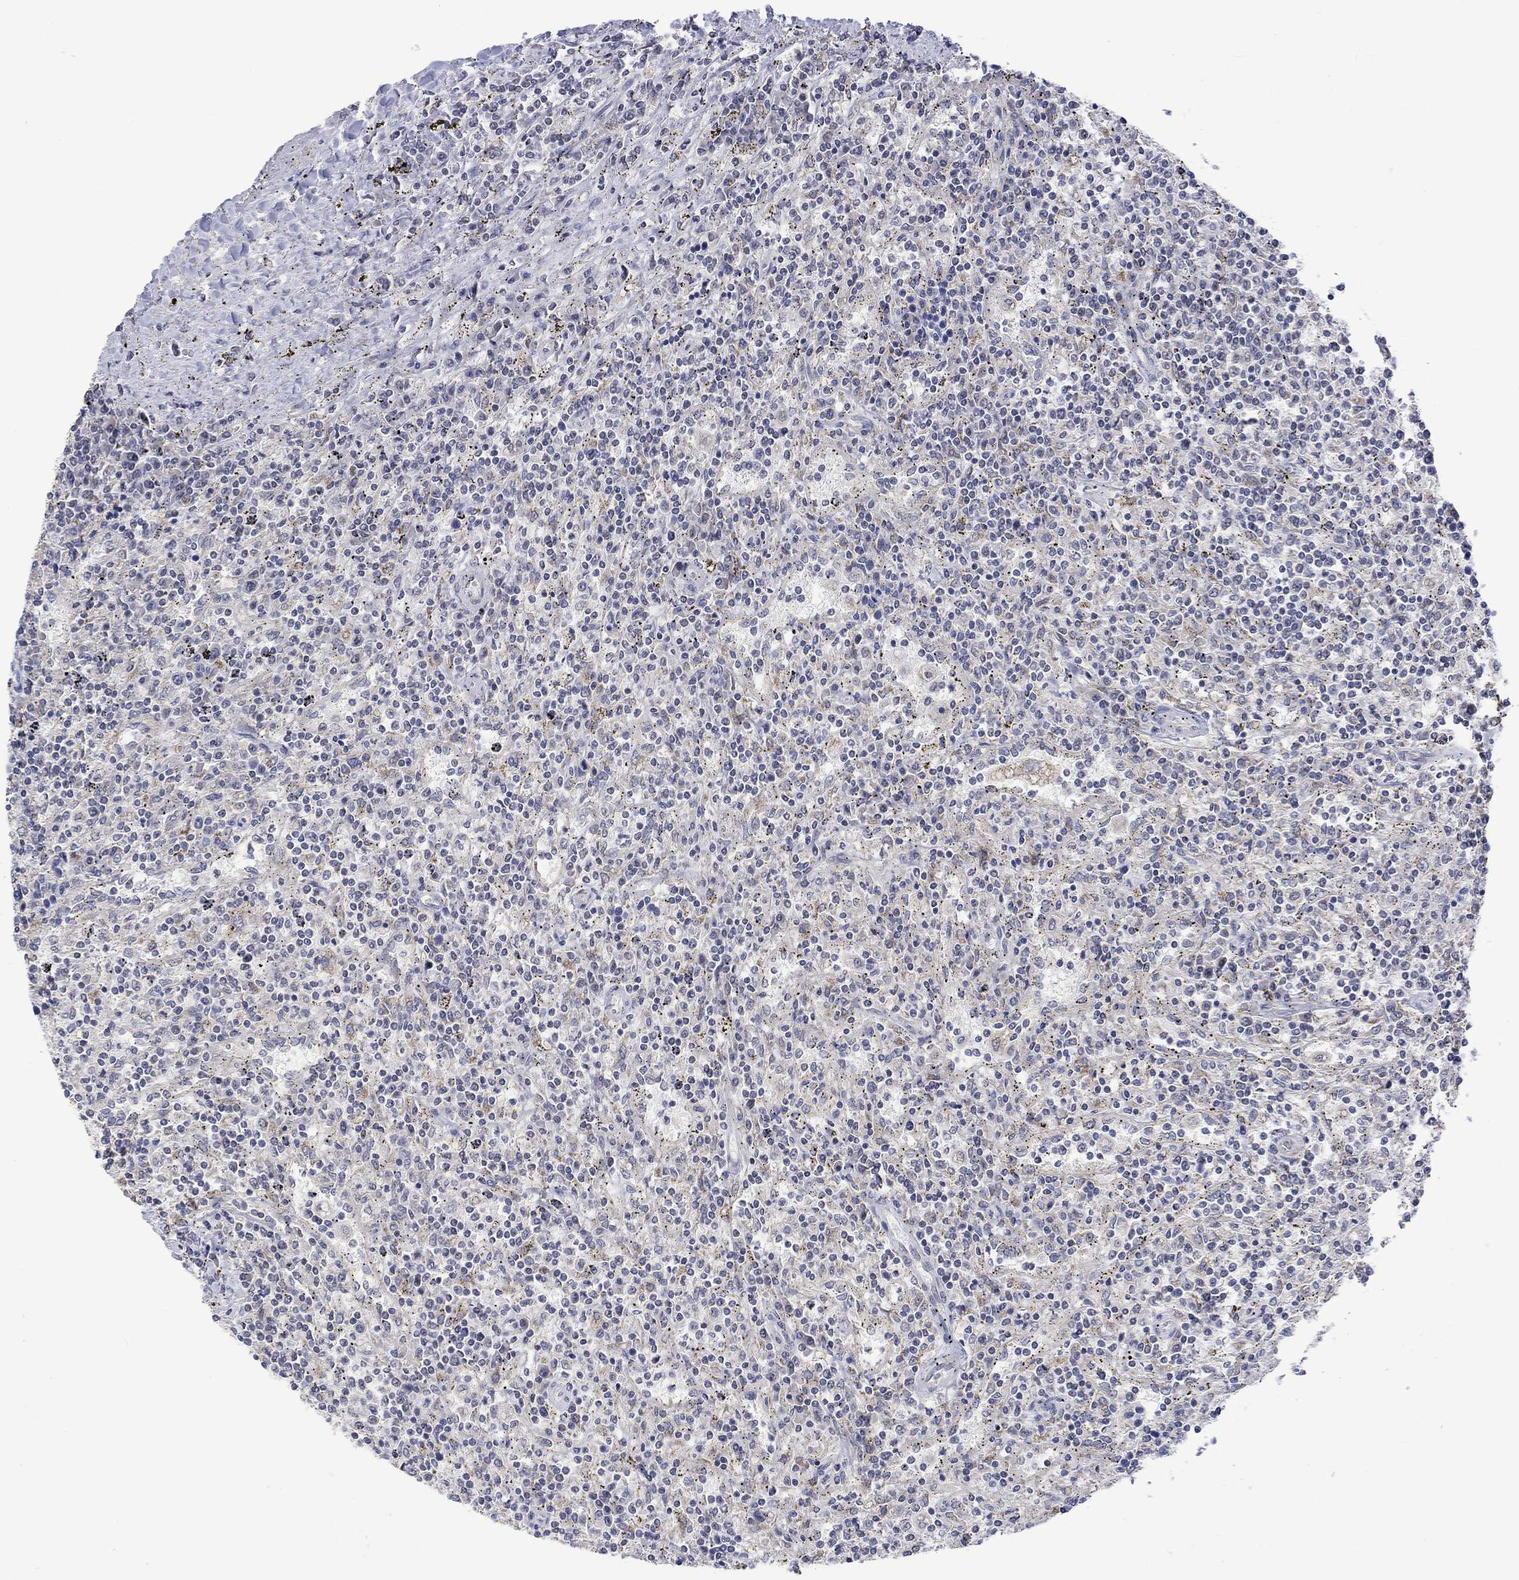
{"staining": {"intensity": "negative", "quantity": "none", "location": "none"}, "tissue": "lymphoma", "cell_type": "Tumor cells", "image_type": "cancer", "snomed": [{"axis": "morphology", "description": "Malignant lymphoma, non-Hodgkin's type, Low grade"}, {"axis": "topography", "description": "Lymph node"}], "caption": "Tumor cells are negative for protein expression in human lymphoma.", "gene": "SLC48A1", "patient": {"sex": "male", "age": 52}}